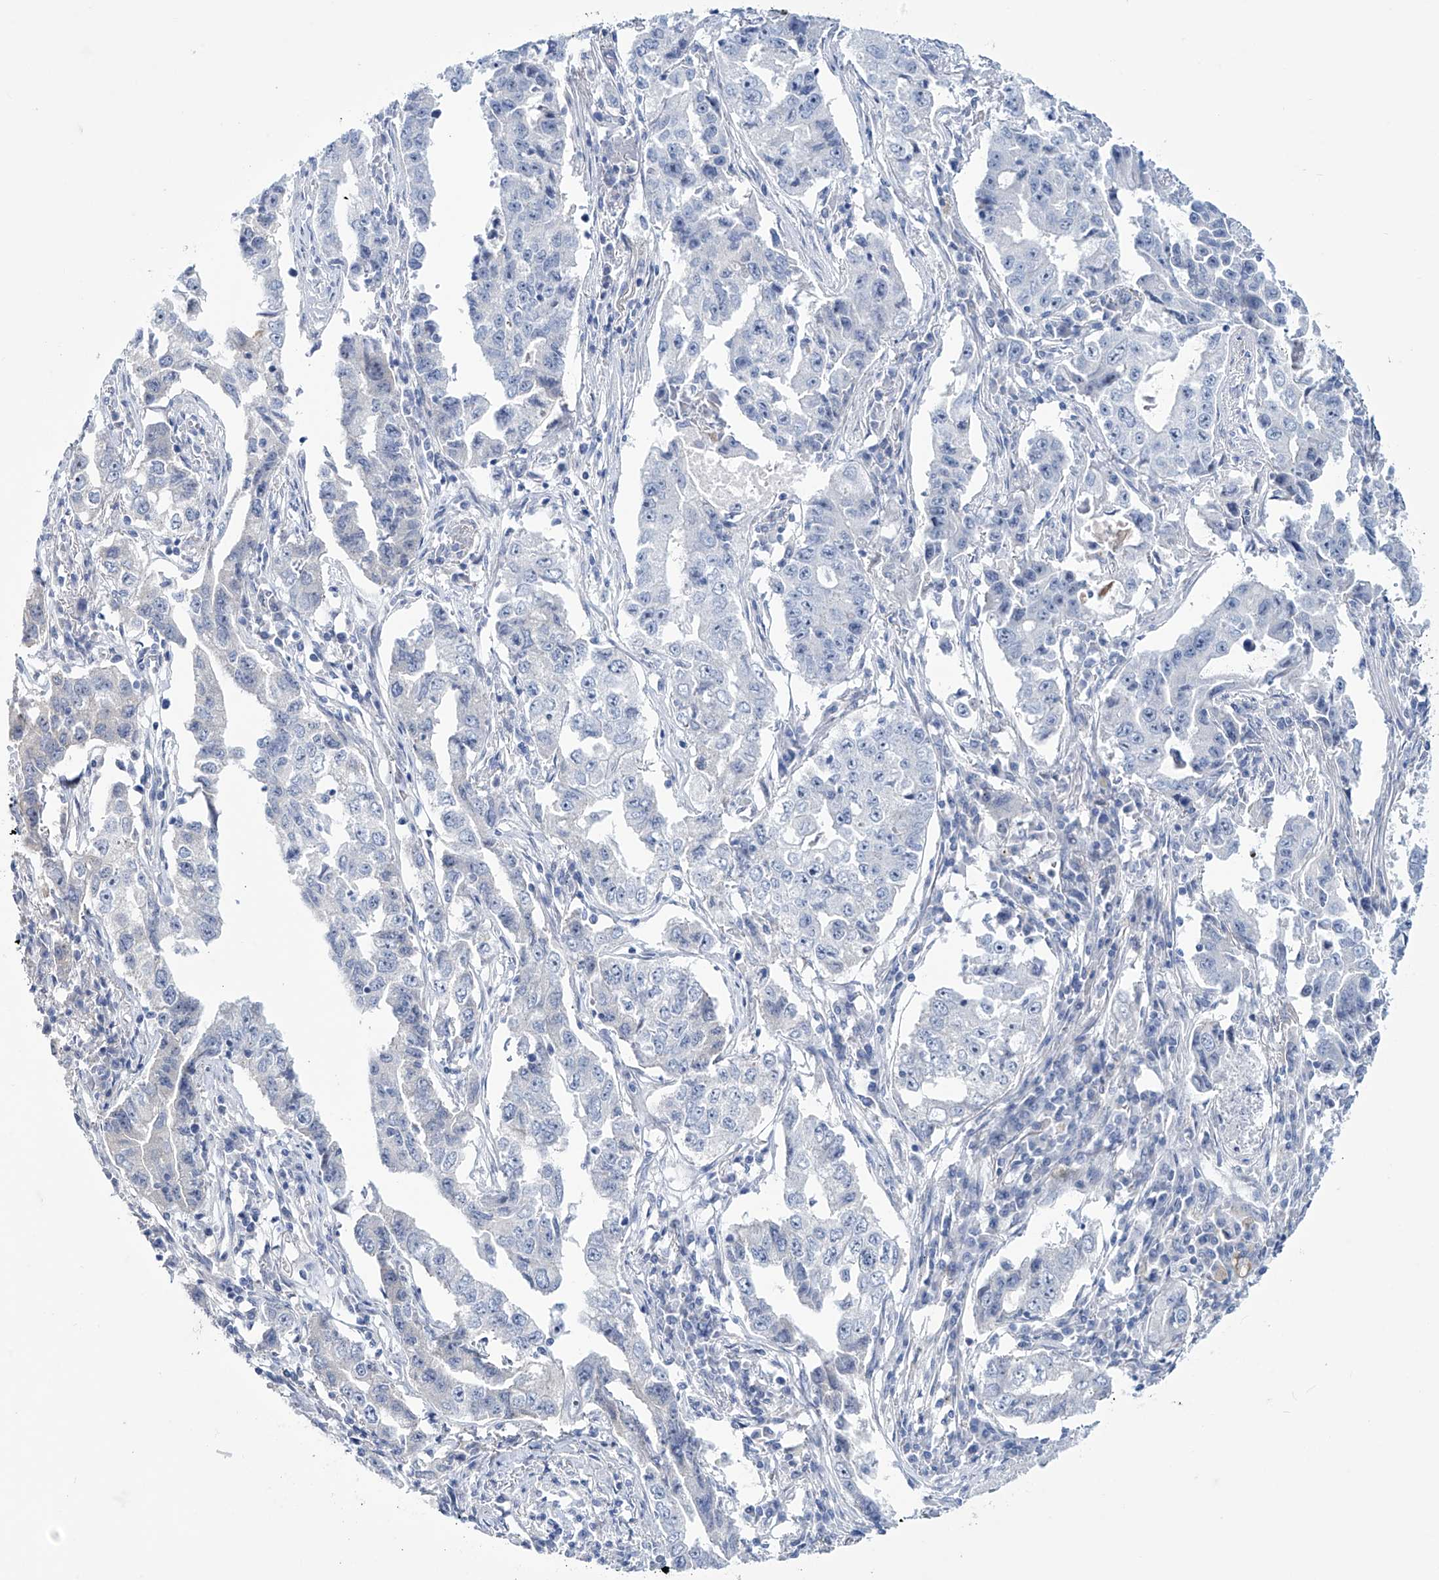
{"staining": {"intensity": "negative", "quantity": "none", "location": "none"}, "tissue": "lung cancer", "cell_type": "Tumor cells", "image_type": "cancer", "snomed": [{"axis": "morphology", "description": "Adenocarcinoma, NOS"}, {"axis": "topography", "description": "Lung"}], "caption": "Immunohistochemistry of lung cancer exhibits no positivity in tumor cells.", "gene": "TRIM60", "patient": {"sex": "female", "age": 51}}